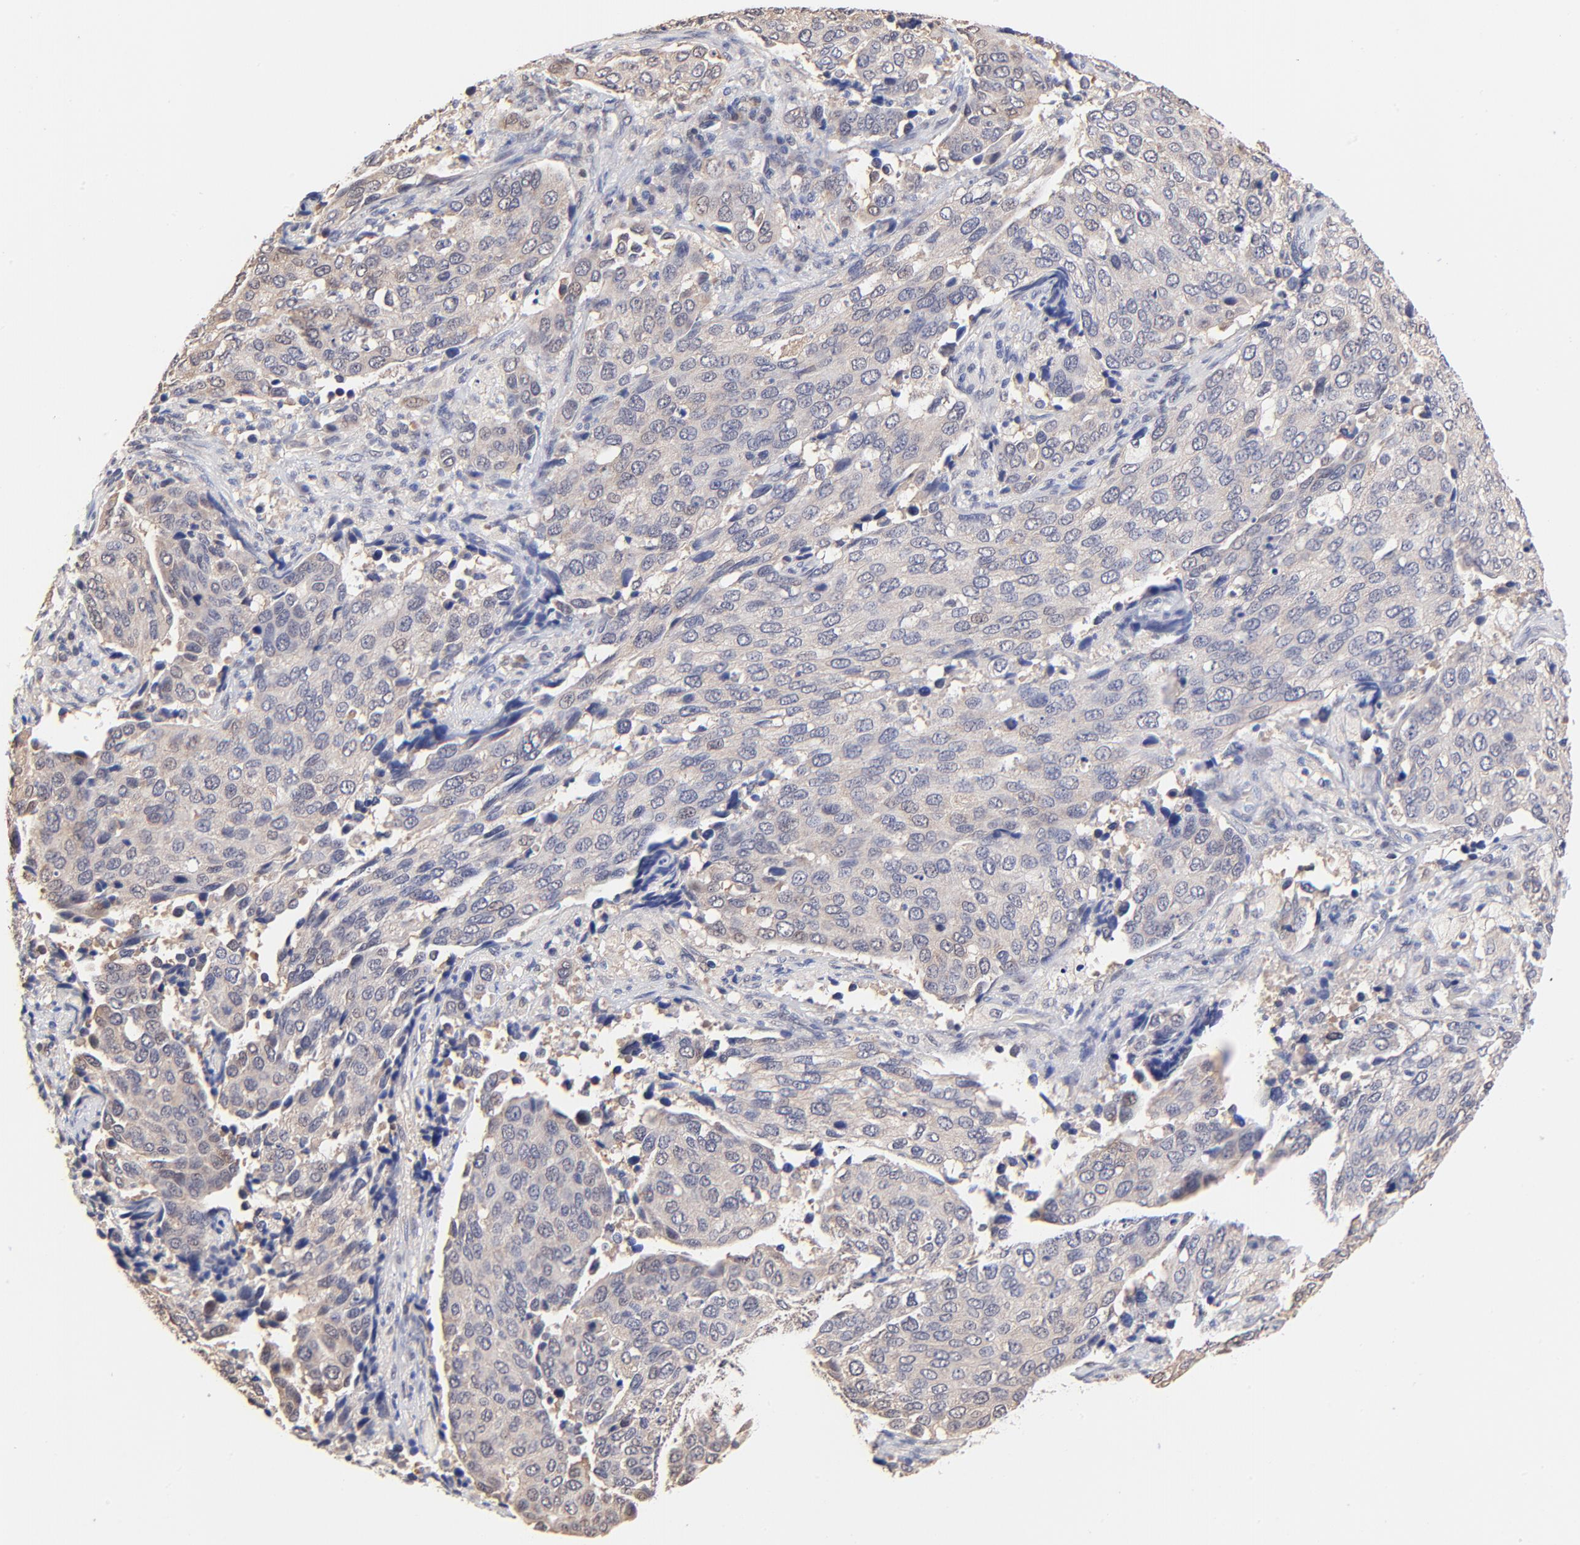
{"staining": {"intensity": "weak", "quantity": ">75%", "location": "cytoplasmic/membranous"}, "tissue": "cervical cancer", "cell_type": "Tumor cells", "image_type": "cancer", "snomed": [{"axis": "morphology", "description": "Squamous cell carcinoma, NOS"}, {"axis": "topography", "description": "Cervix"}], "caption": "Immunohistochemistry (IHC) (DAB (3,3'-diaminobenzidine)) staining of human squamous cell carcinoma (cervical) exhibits weak cytoplasmic/membranous protein positivity in approximately >75% of tumor cells. (brown staining indicates protein expression, while blue staining denotes nuclei).", "gene": "TXNL1", "patient": {"sex": "female", "age": 54}}